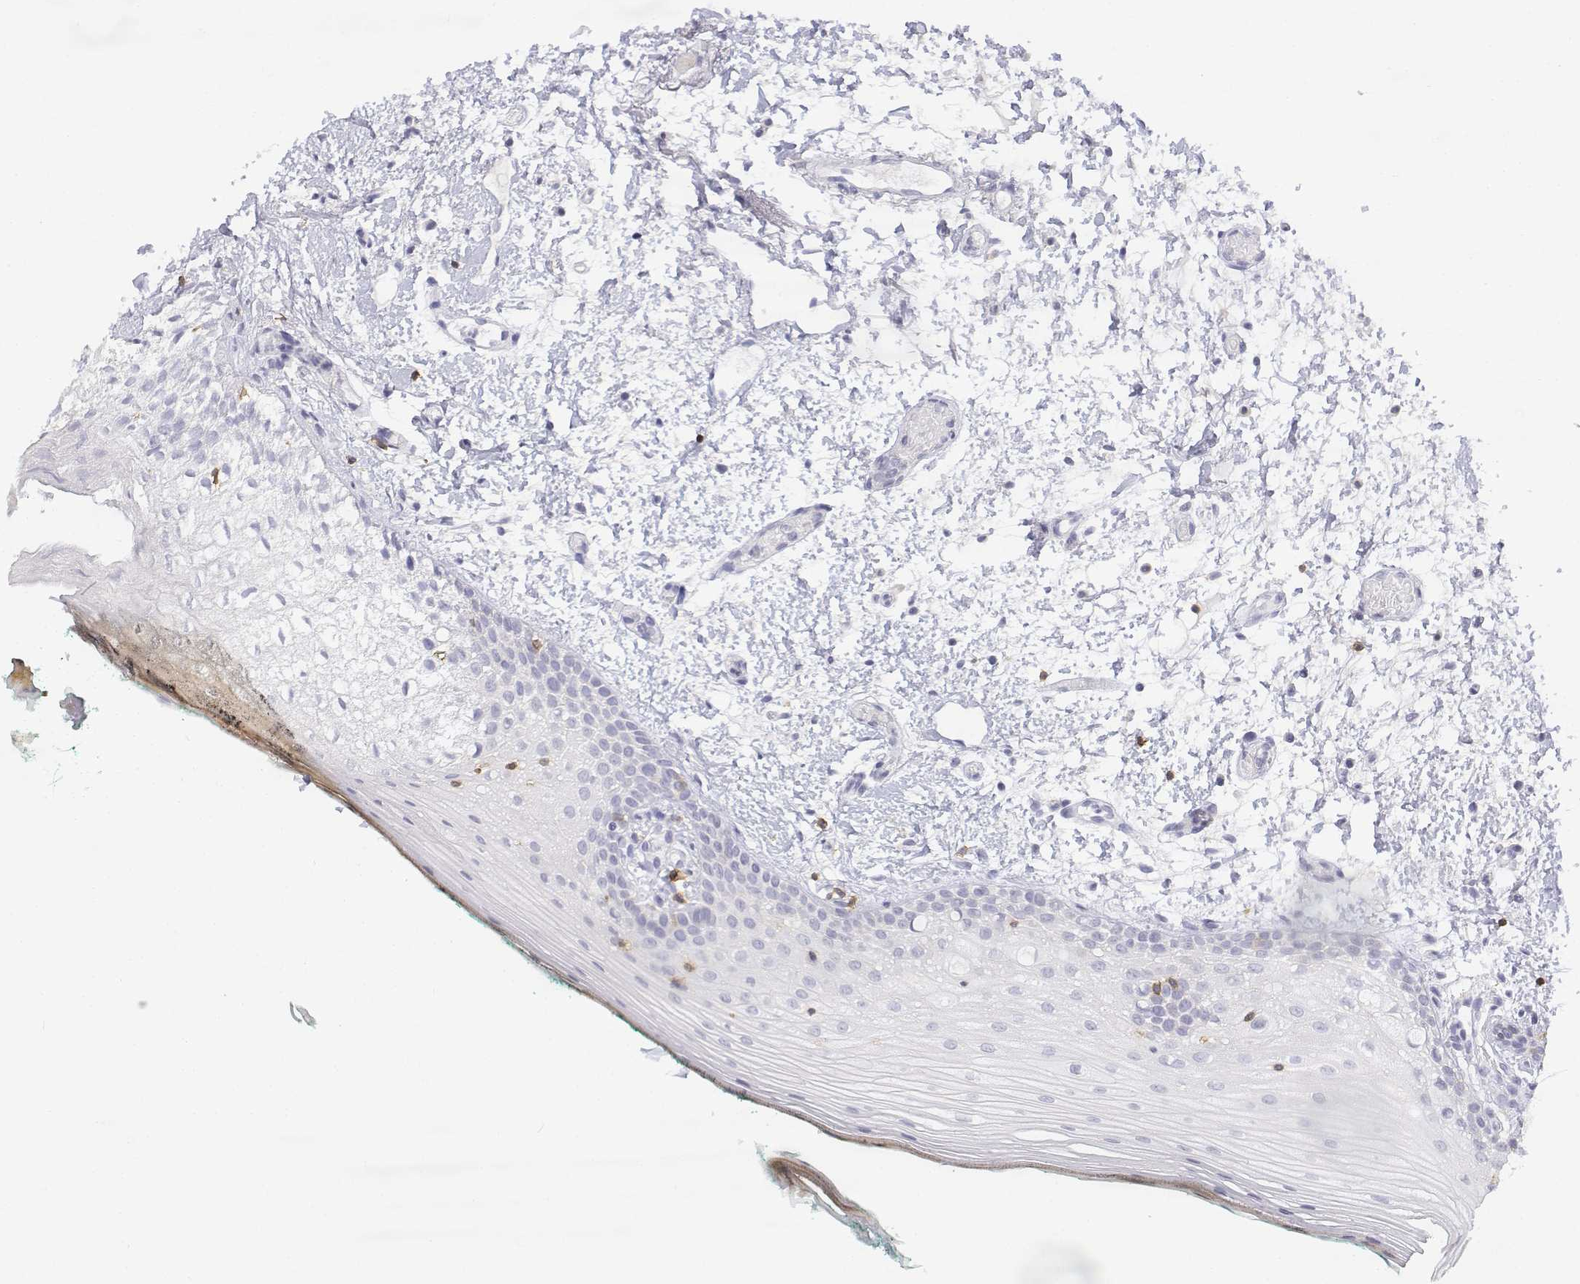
{"staining": {"intensity": "negative", "quantity": "none", "location": "none"}, "tissue": "oral mucosa", "cell_type": "Squamous epithelial cells", "image_type": "normal", "snomed": [{"axis": "morphology", "description": "Normal tissue, NOS"}, {"axis": "topography", "description": "Oral tissue"}], "caption": "Photomicrograph shows no protein expression in squamous epithelial cells of normal oral mucosa.", "gene": "CD3E", "patient": {"sex": "female", "age": 83}}